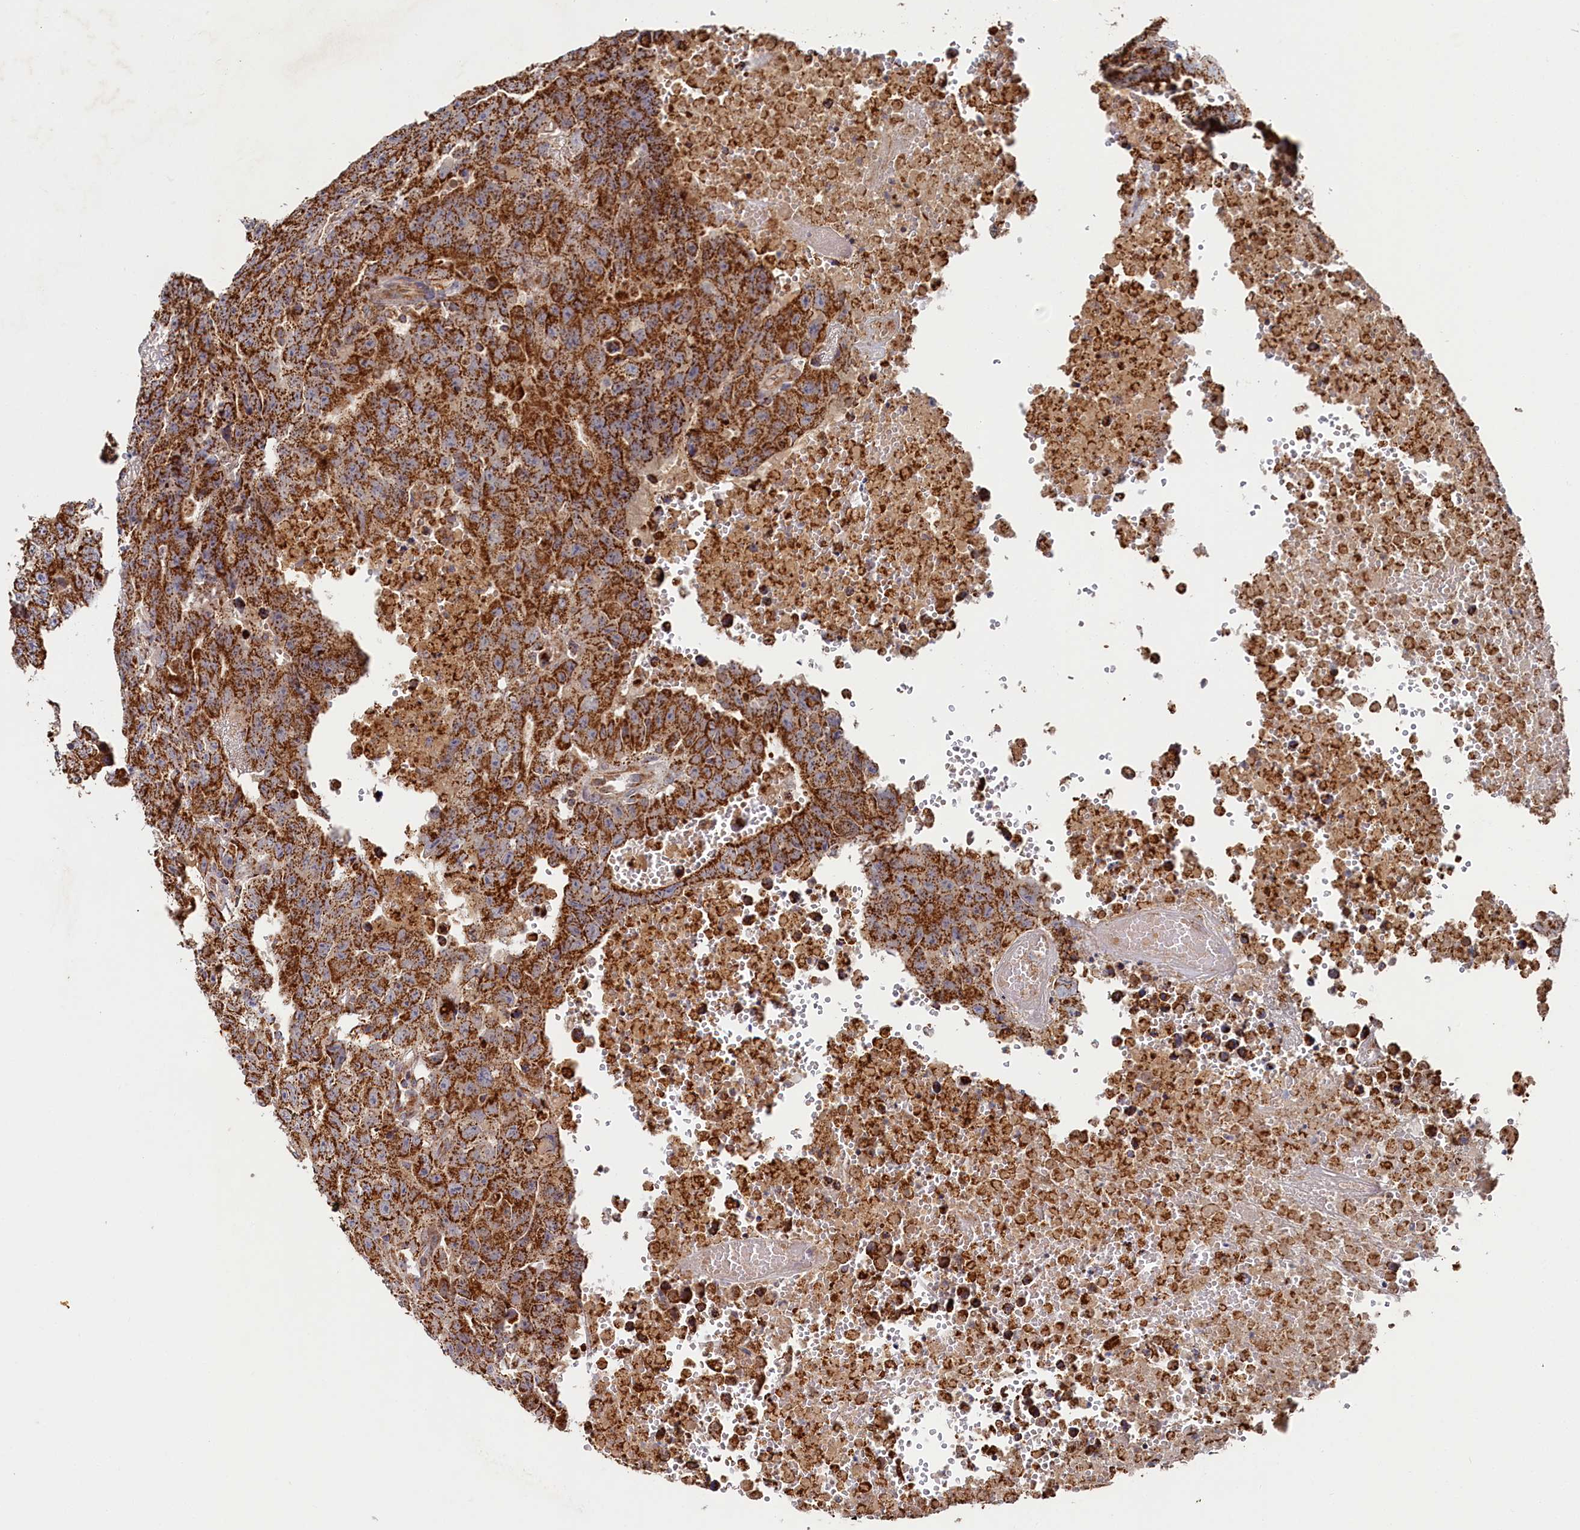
{"staining": {"intensity": "strong", "quantity": ">75%", "location": "cytoplasmic/membranous"}, "tissue": "testis cancer", "cell_type": "Tumor cells", "image_type": "cancer", "snomed": [{"axis": "morphology", "description": "Carcinoma, Embryonal, NOS"}, {"axis": "topography", "description": "Testis"}], "caption": "An image of human testis cancer (embryonal carcinoma) stained for a protein reveals strong cytoplasmic/membranous brown staining in tumor cells.", "gene": "HAUS2", "patient": {"sex": "male", "age": 25}}